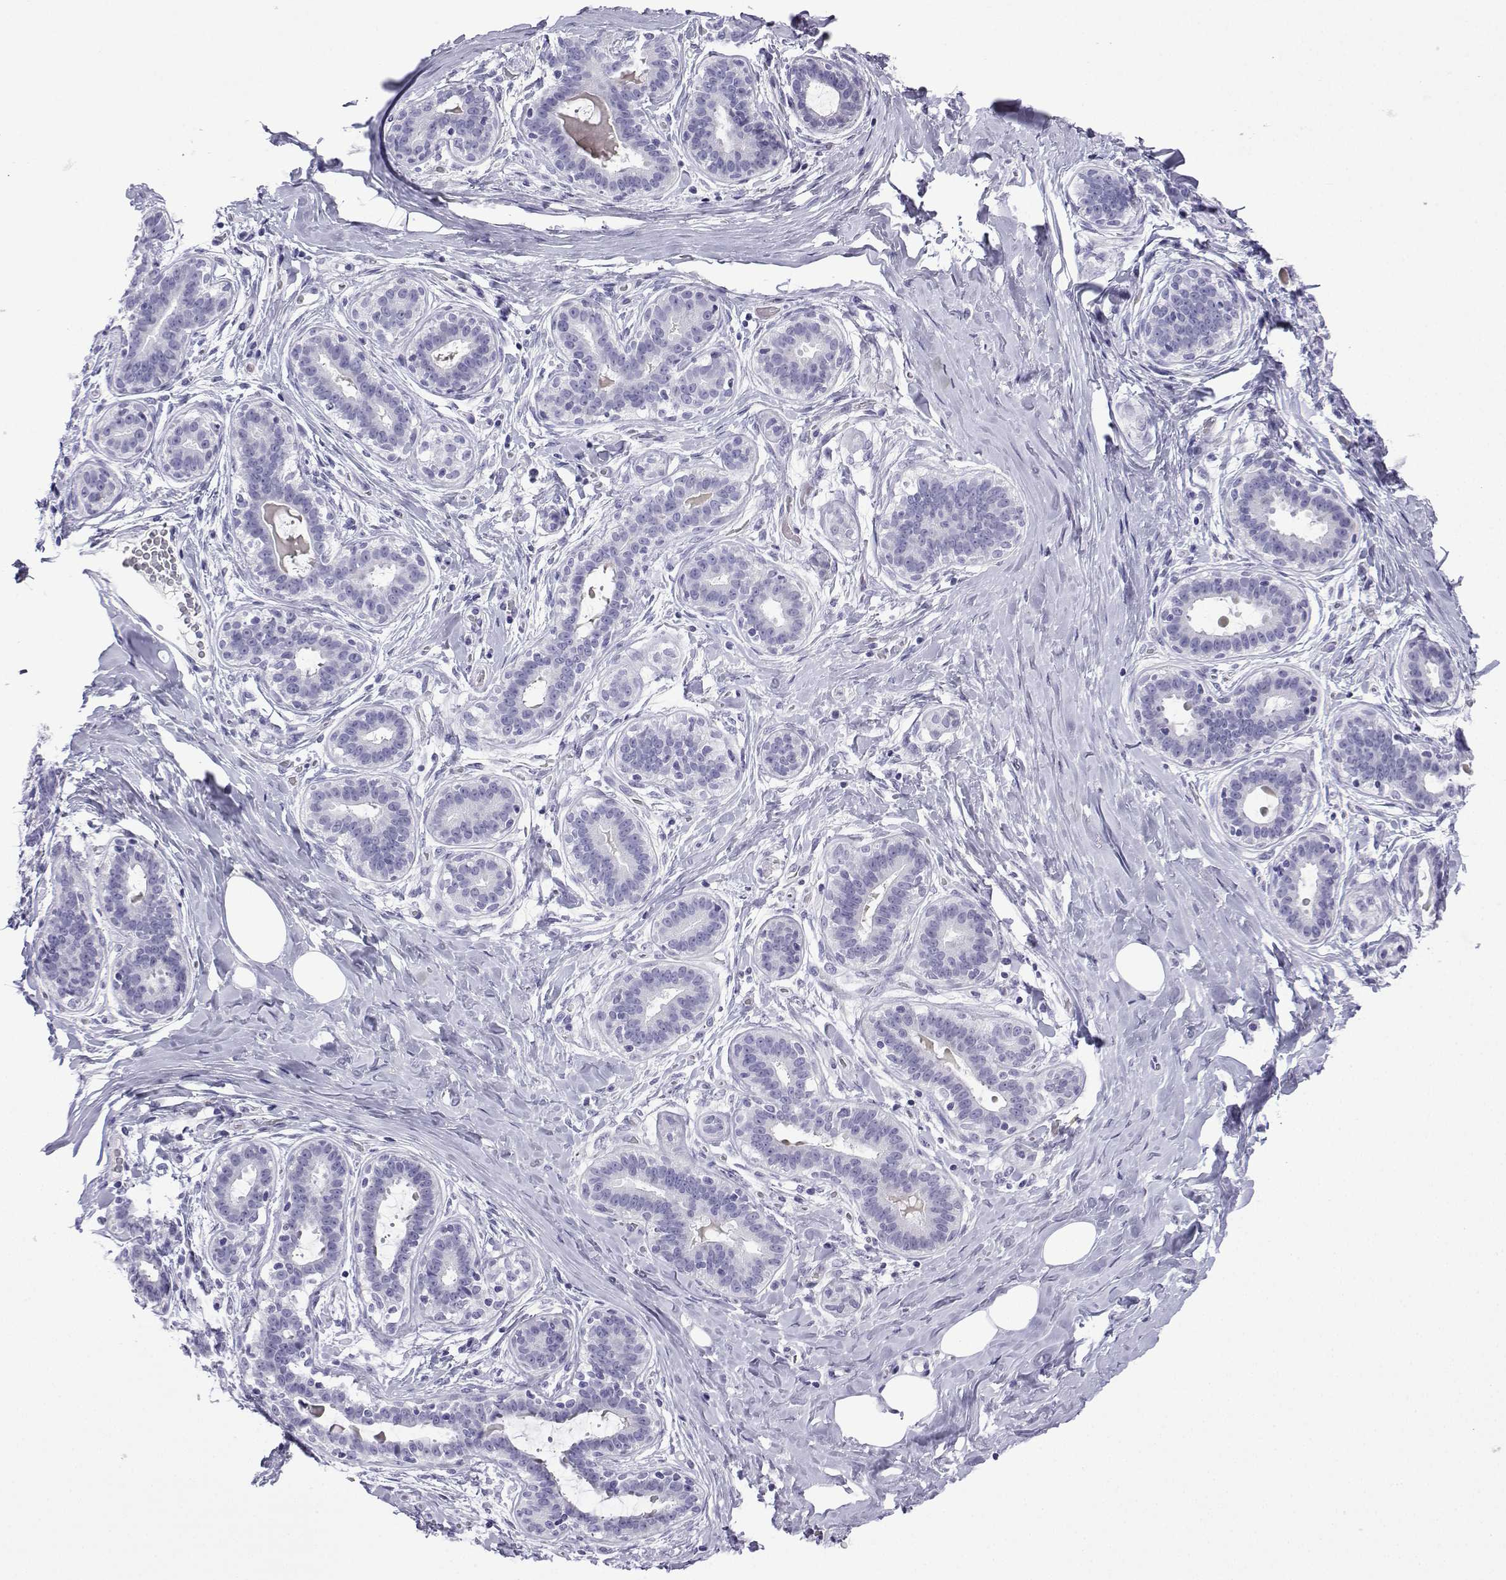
{"staining": {"intensity": "negative", "quantity": "none", "location": "none"}, "tissue": "breast", "cell_type": "Adipocytes", "image_type": "normal", "snomed": [{"axis": "morphology", "description": "Normal tissue, NOS"}, {"axis": "topography", "description": "Skin"}, {"axis": "topography", "description": "Breast"}], "caption": "High power microscopy image of an immunohistochemistry (IHC) histopathology image of normal breast, revealing no significant expression in adipocytes.", "gene": "TRIM46", "patient": {"sex": "female", "age": 43}}